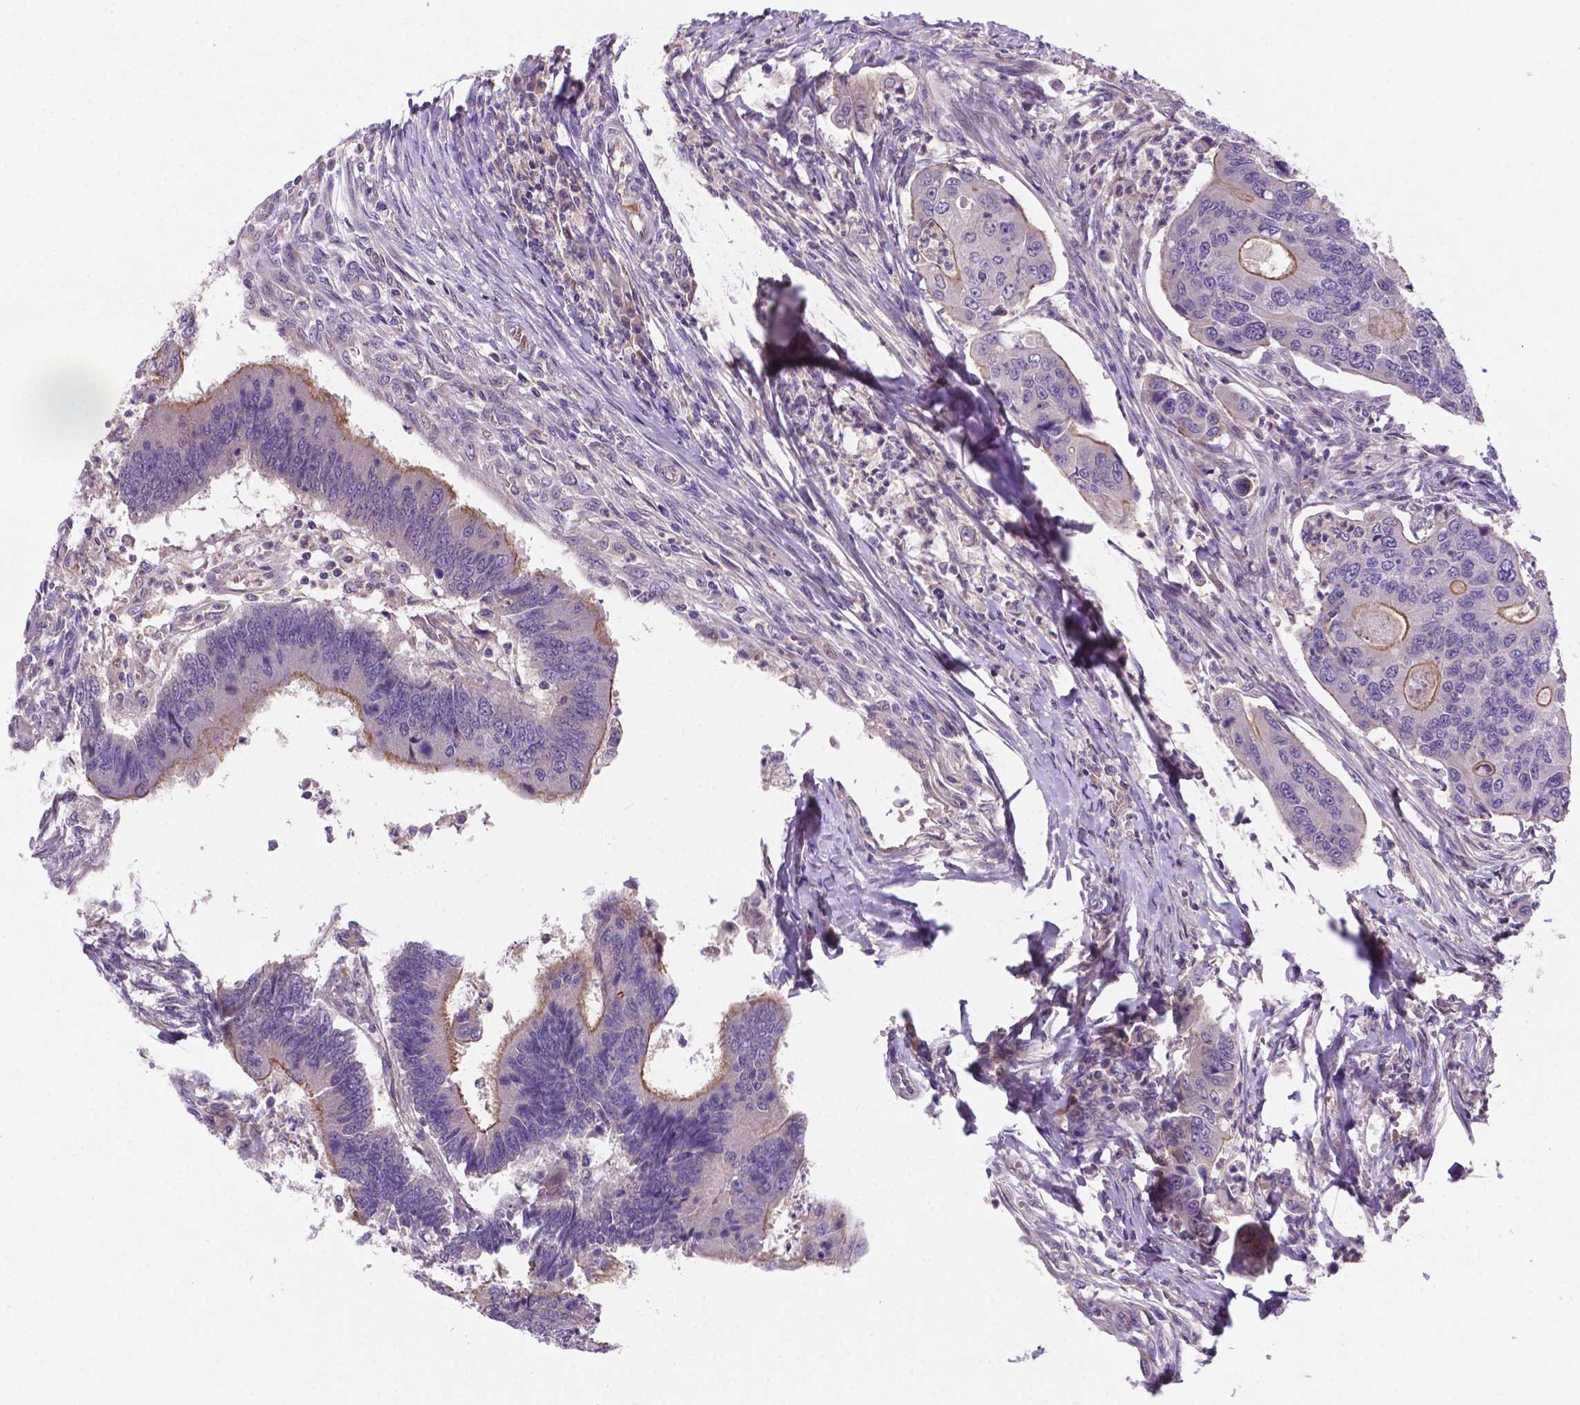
{"staining": {"intensity": "moderate", "quantity": "25%-75%", "location": "cytoplasmic/membranous"}, "tissue": "colorectal cancer", "cell_type": "Tumor cells", "image_type": "cancer", "snomed": [{"axis": "morphology", "description": "Adenocarcinoma, NOS"}, {"axis": "topography", "description": "Colon"}], "caption": "Tumor cells exhibit medium levels of moderate cytoplasmic/membranous positivity in about 25%-75% of cells in colorectal adenocarcinoma.", "gene": "TM4SF20", "patient": {"sex": "female", "age": 67}}